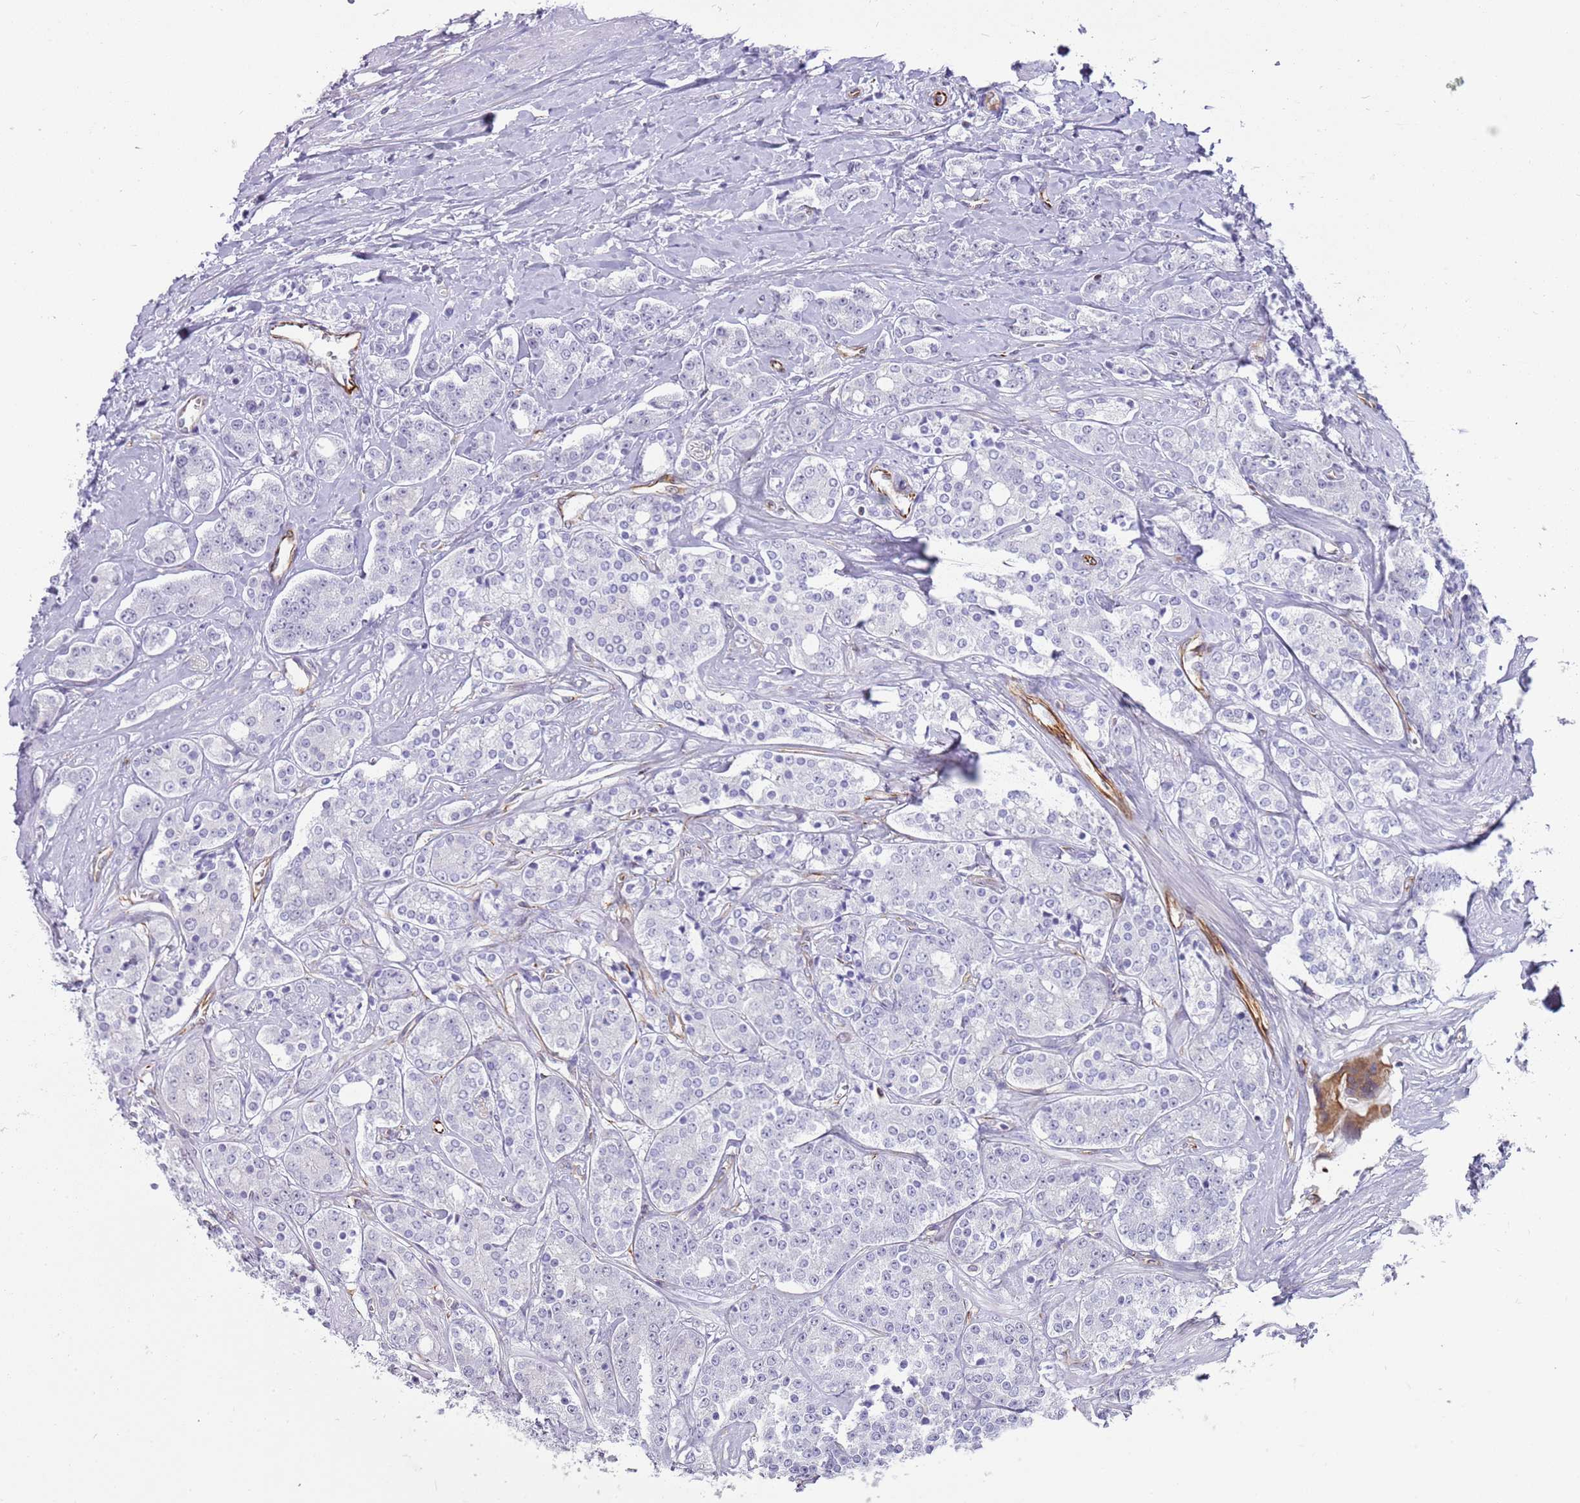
{"staining": {"intensity": "negative", "quantity": "none", "location": "none"}, "tissue": "prostate cancer", "cell_type": "Tumor cells", "image_type": "cancer", "snomed": [{"axis": "morphology", "description": "Adenocarcinoma, High grade"}, {"axis": "topography", "description": "Prostate"}], "caption": "Prostate cancer stained for a protein using IHC displays no expression tumor cells.", "gene": "NBPF3", "patient": {"sex": "male", "age": 62}}